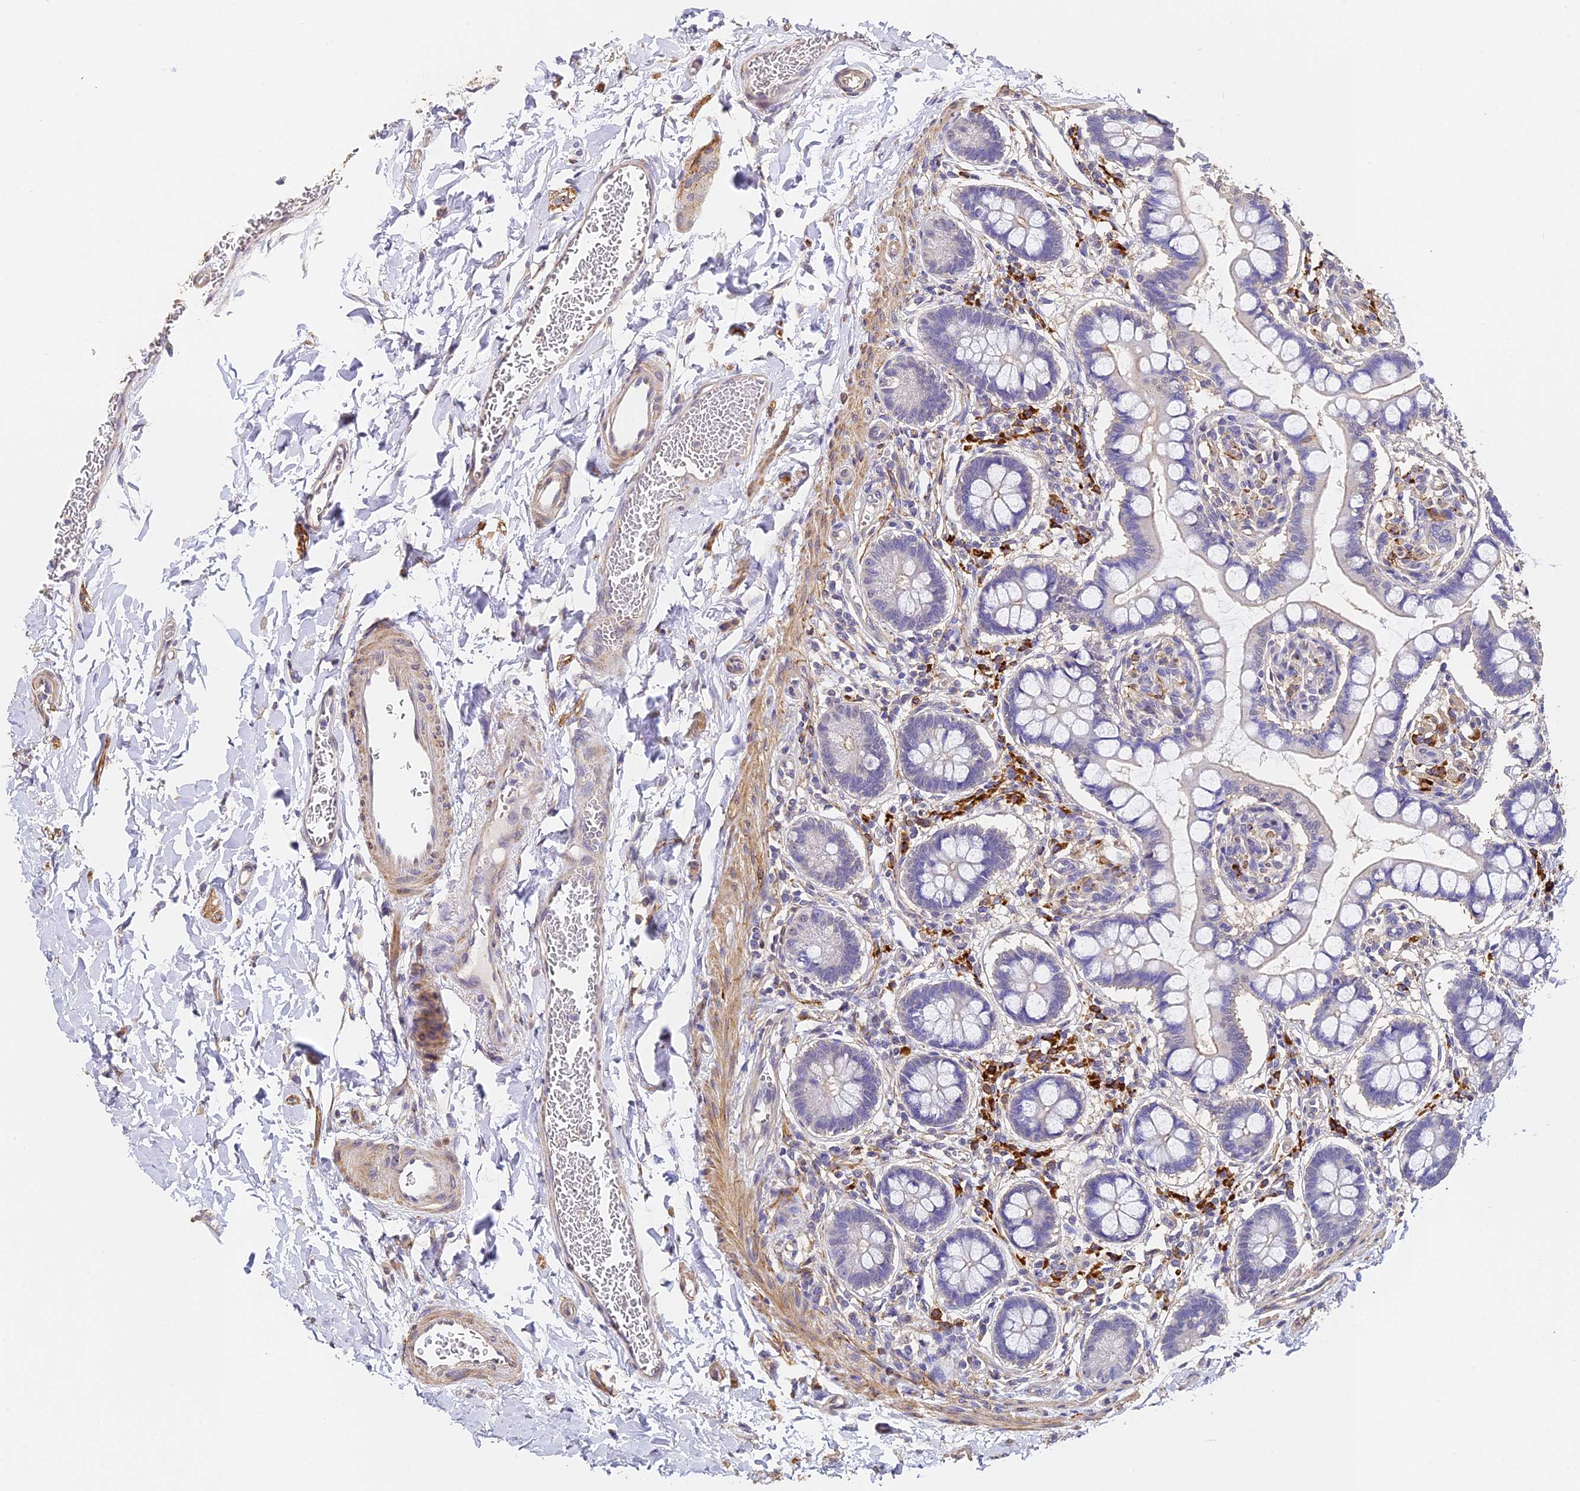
{"staining": {"intensity": "moderate", "quantity": "25%-75%", "location": "cytoplasmic/membranous"}, "tissue": "small intestine", "cell_type": "Glandular cells", "image_type": "normal", "snomed": [{"axis": "morphology", "description": "Normal tissue, NOS"}, {"axis": "topography", "description": "Small intestine"}], "caption": "Unremarkable small intestine demonstrates moderate cytoplasmic/membranous expression in approximately 25%-75% of glandular cells, visualized by immunohistochemistry. (Stains: DAB (3,3'-diaminobenzidine) in brown, nuclei in blue, Microscopy: brightfield microscopy at high magnification).", "gene": "SLC11A1", "patient": {"sex": "male", "age": 52}}